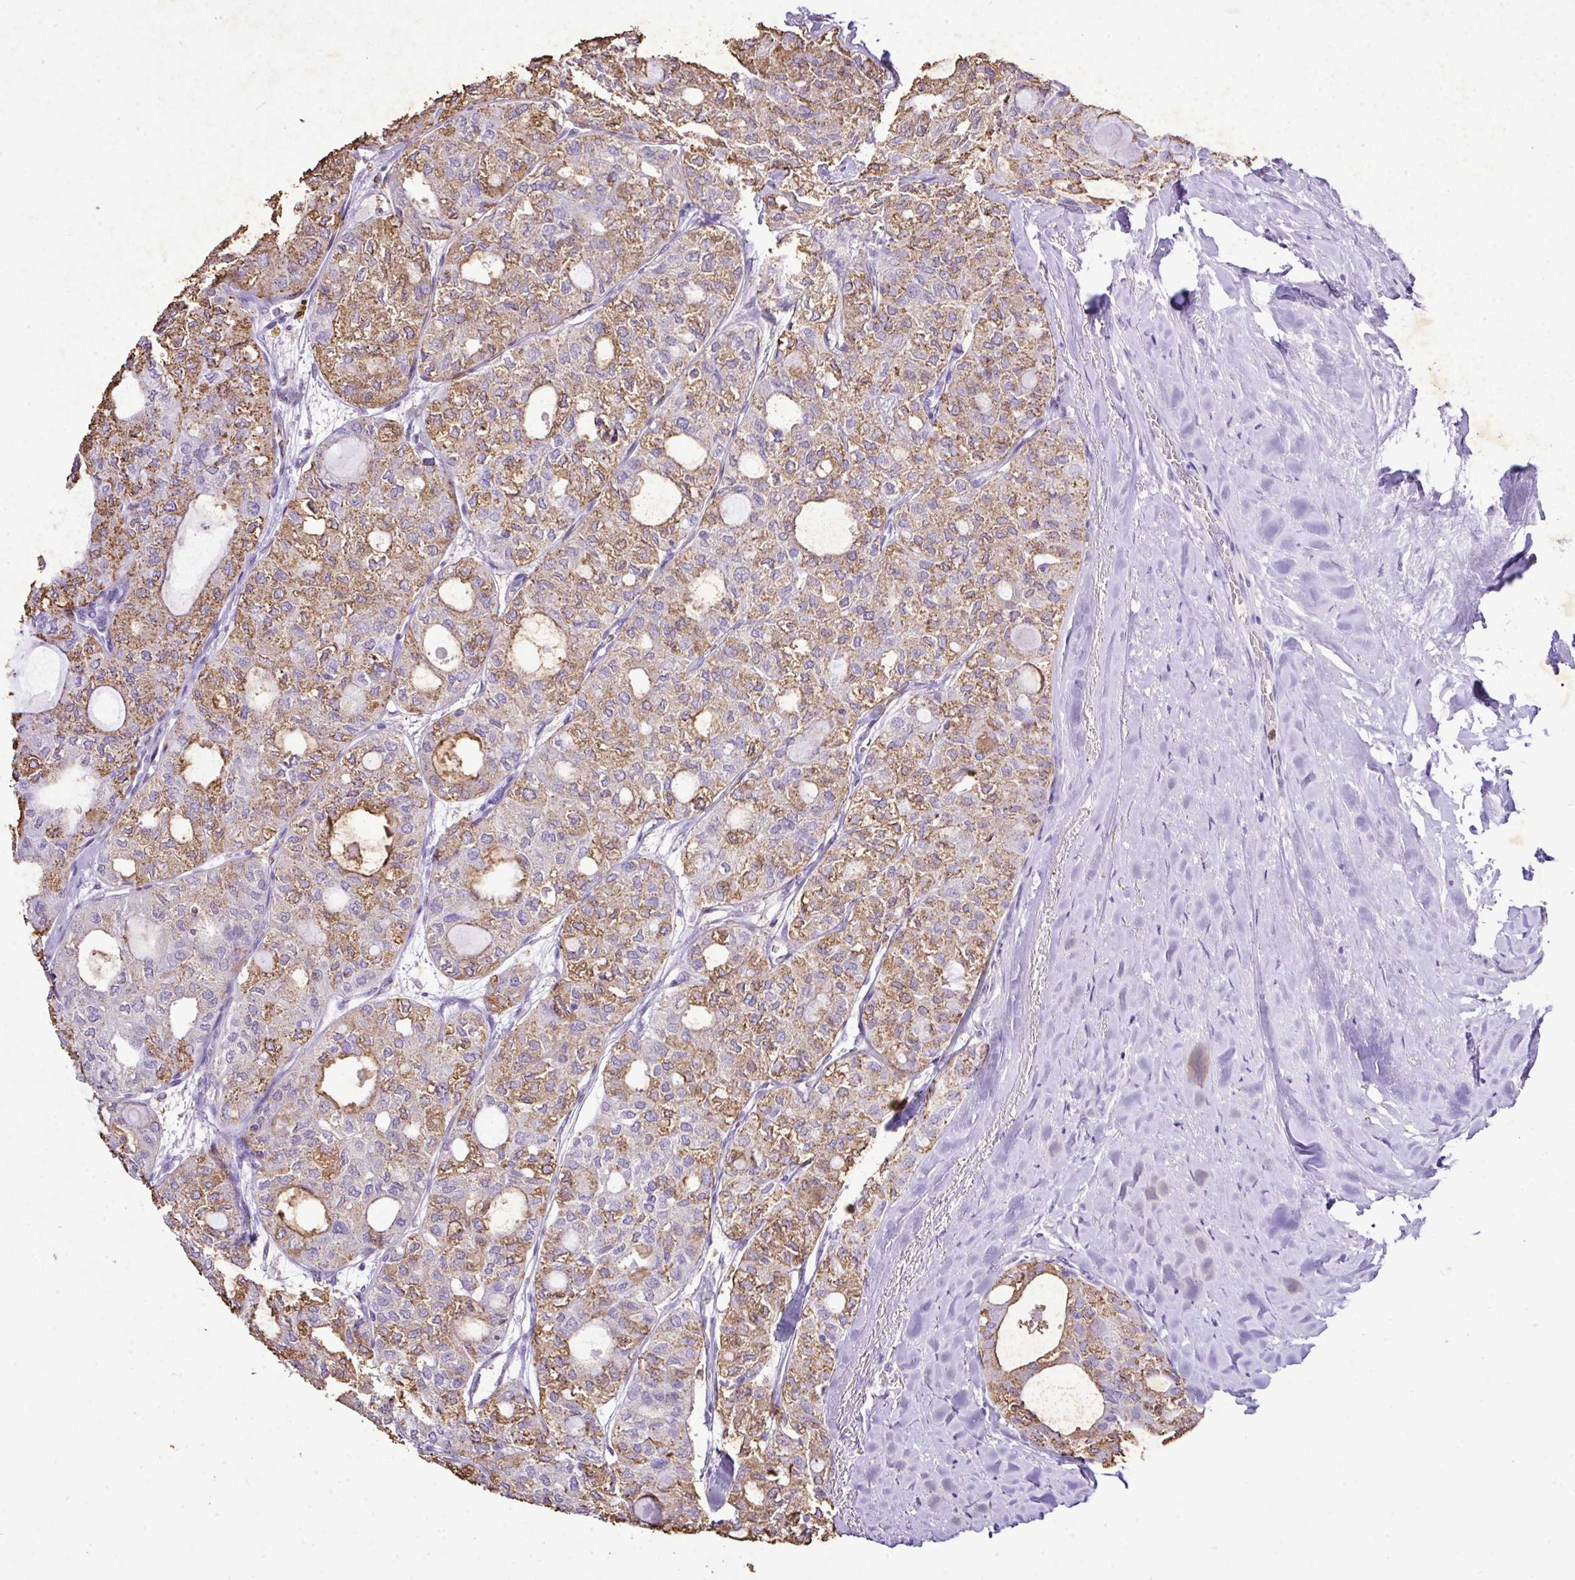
{"staining": {"intensity": "moderate", "quantity": "25%-75%", "location": "cytoplasmic/membranous"}, "tissue": "thyroid cancer", "cell_type": "Tumor cells", "image_type": "cancer", "snomed": [{"axis": "morphology", "description": "Follicular adenoma carcinoma, NOS"}, {"axis": "topography", "description": "Thyroid gland"}], "caption": "Immunohistochemical staining of thyroid cancer demonstrates medium levels of moderate cytoplasmic/membranous protein staining in approximately 25%-75% of tumor cells.", "gene": "KCNJ11", "patient": {"sex": "male", "age": 75}}